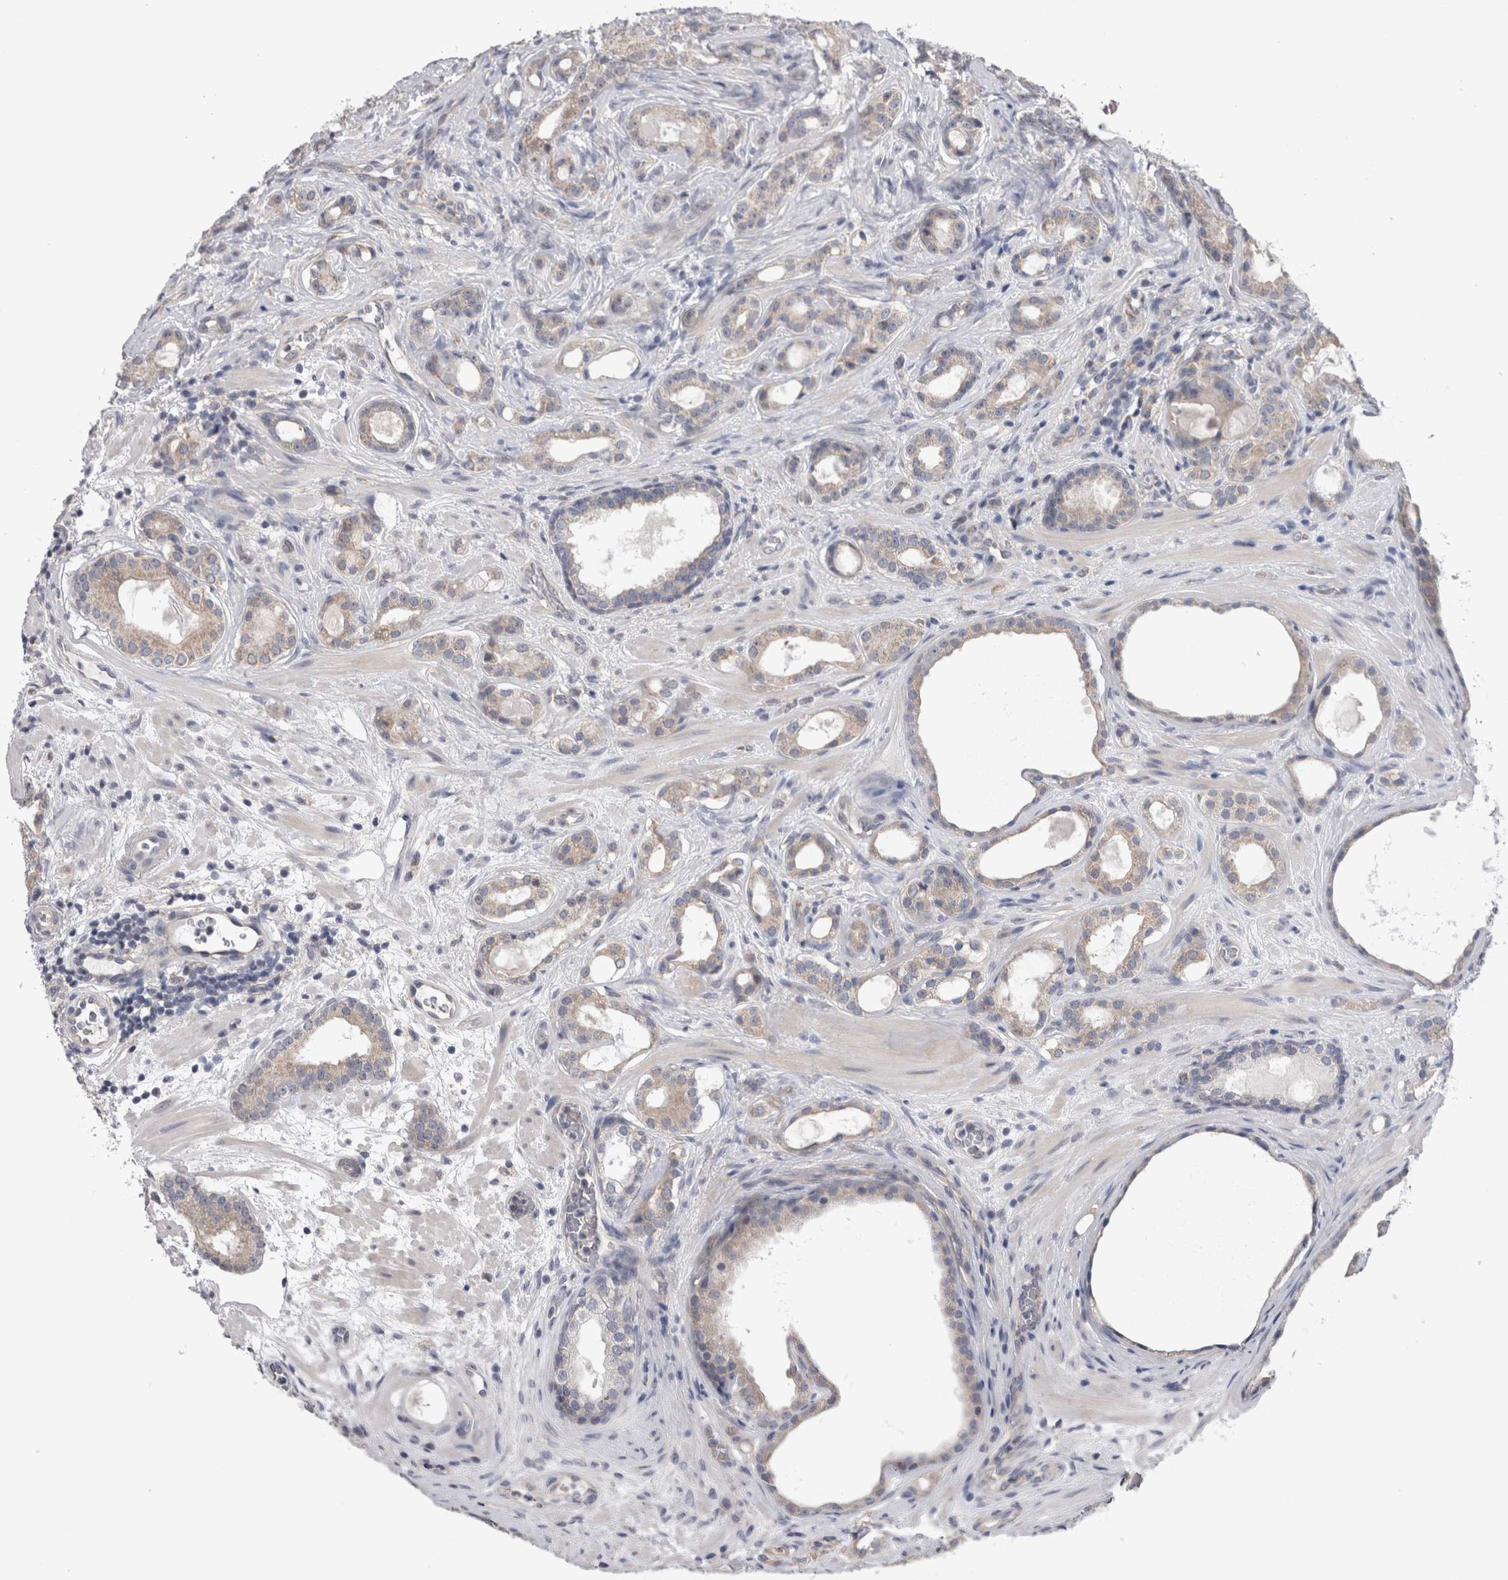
{"staining": {"intensity": "weak", "quantity": "25%-75%", "location": "cytoplasmic/membranous"}, "tissue": "prostate cancer", "cell_type": "Tumor cells", "image_type": "cancer", "snomed": [{"axis": "morphology", "description": "Adenocarcinoma, High grade"}, {"axis": "topography", "description": "Prostate"}], "caption": "Prostate cancer tissue reveals weak cytoplasmic/membranous positivity in about 25%-75% of tumor cells, visualized by immunohistochemistry. The protein of interest is stained brown, and the nuclei are stained in blue (DAB (3,3'-diaminobenzidine) IHC with brightfield microscopy, high magnification).", "gene": "ARHGAP29", "patient": {"sex": "male", "age": 60}}